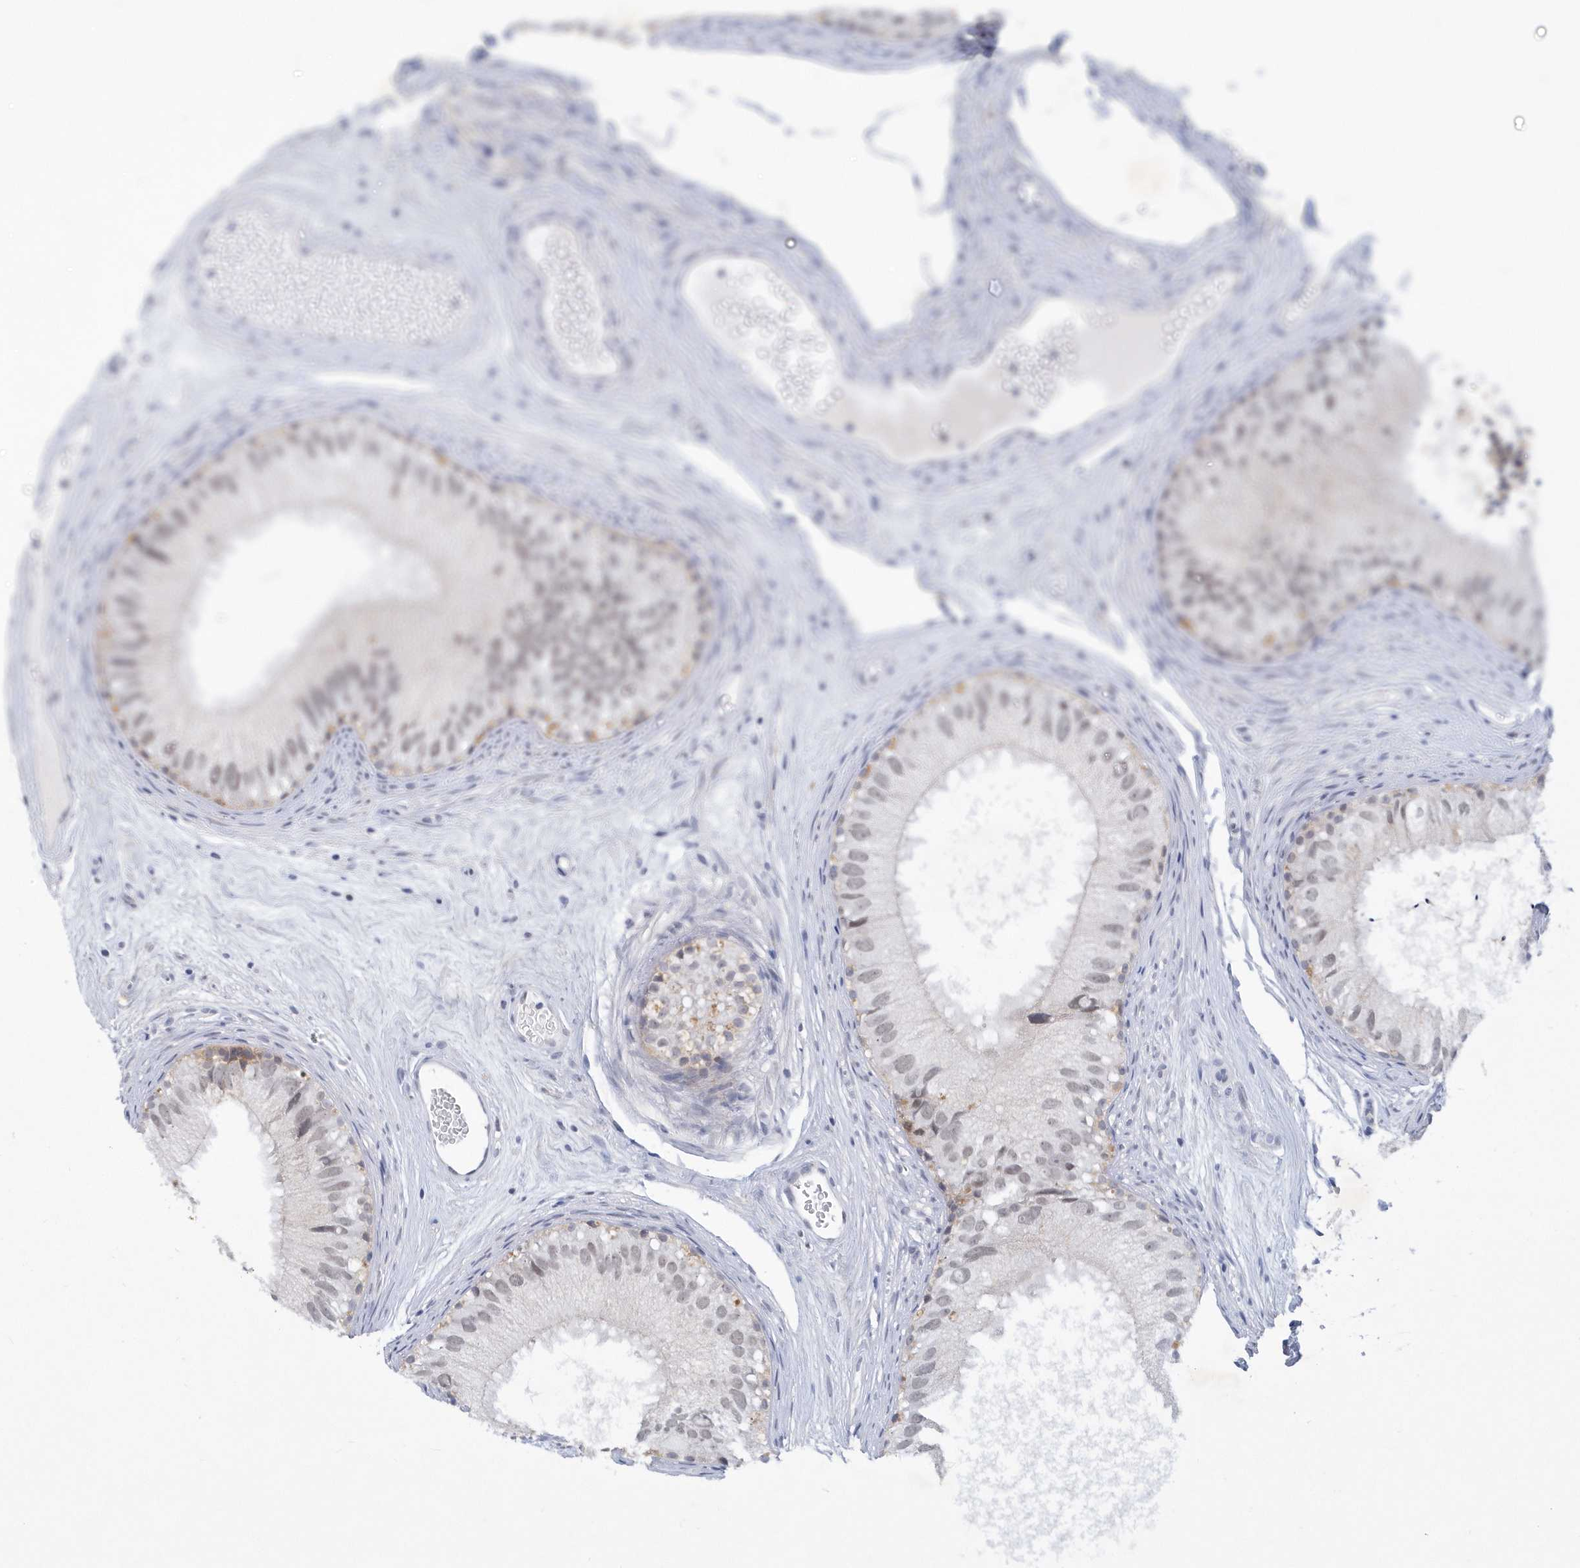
{"staining": {"intensity": "weak", "quantity": "<25%", "location": "cytoplasmic/membranous"}, "tissue": "epididymis", "cell_type": "Glandular cells", "image_type": "normal", "snomed": [{"axis": "morphology", "description": "Normal tissue, NOS"}, {"axis": "topography", "description": "Epididymis"}], "caption": "Protein analysis of normal epididymis reveals no significant expression in glandular cells. (DAB IHC with hematoxylin counter stain).", "gene": "SRGAP3", "patient": {"sex": "male", "age": 77}}